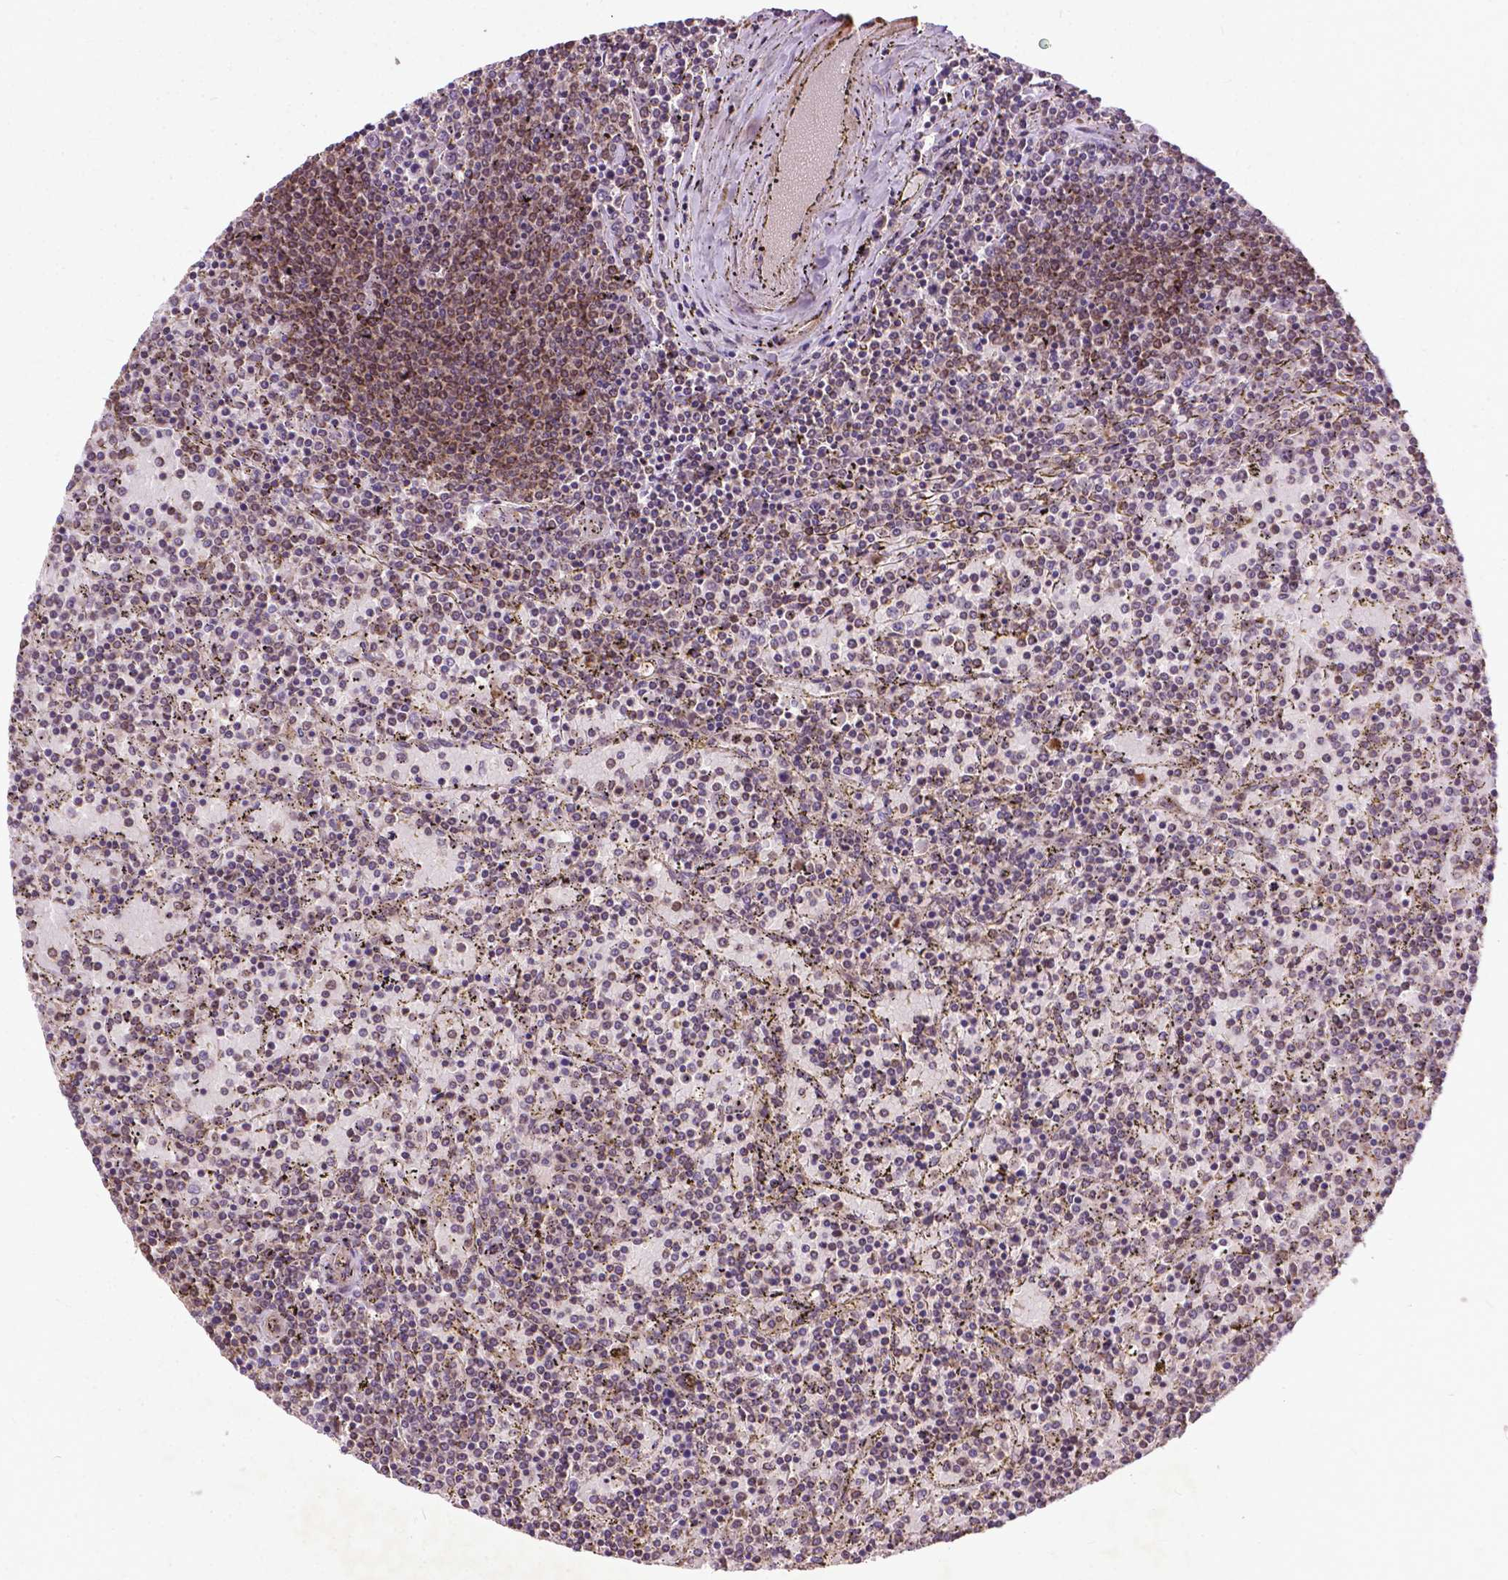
{"staining": {"intensity": "negative", "quantity": "none", "location": "none"}, "tissue": "lymphoma", "cell_type": "Tumor cells", "image_type": "cancer", "snomed": [{"axis": "morphology", "description": "Malignant lymphoma, non-Hodgkin's type, Low grade"}, {"axis": "topography", "description": "Spleen"}], "caption": "Immunohistochemical staining of lymphoma demonstrates no significant staining in tumor cells.", "gene": "PARP3", "patient": {"sex": "female", "age": 77}}